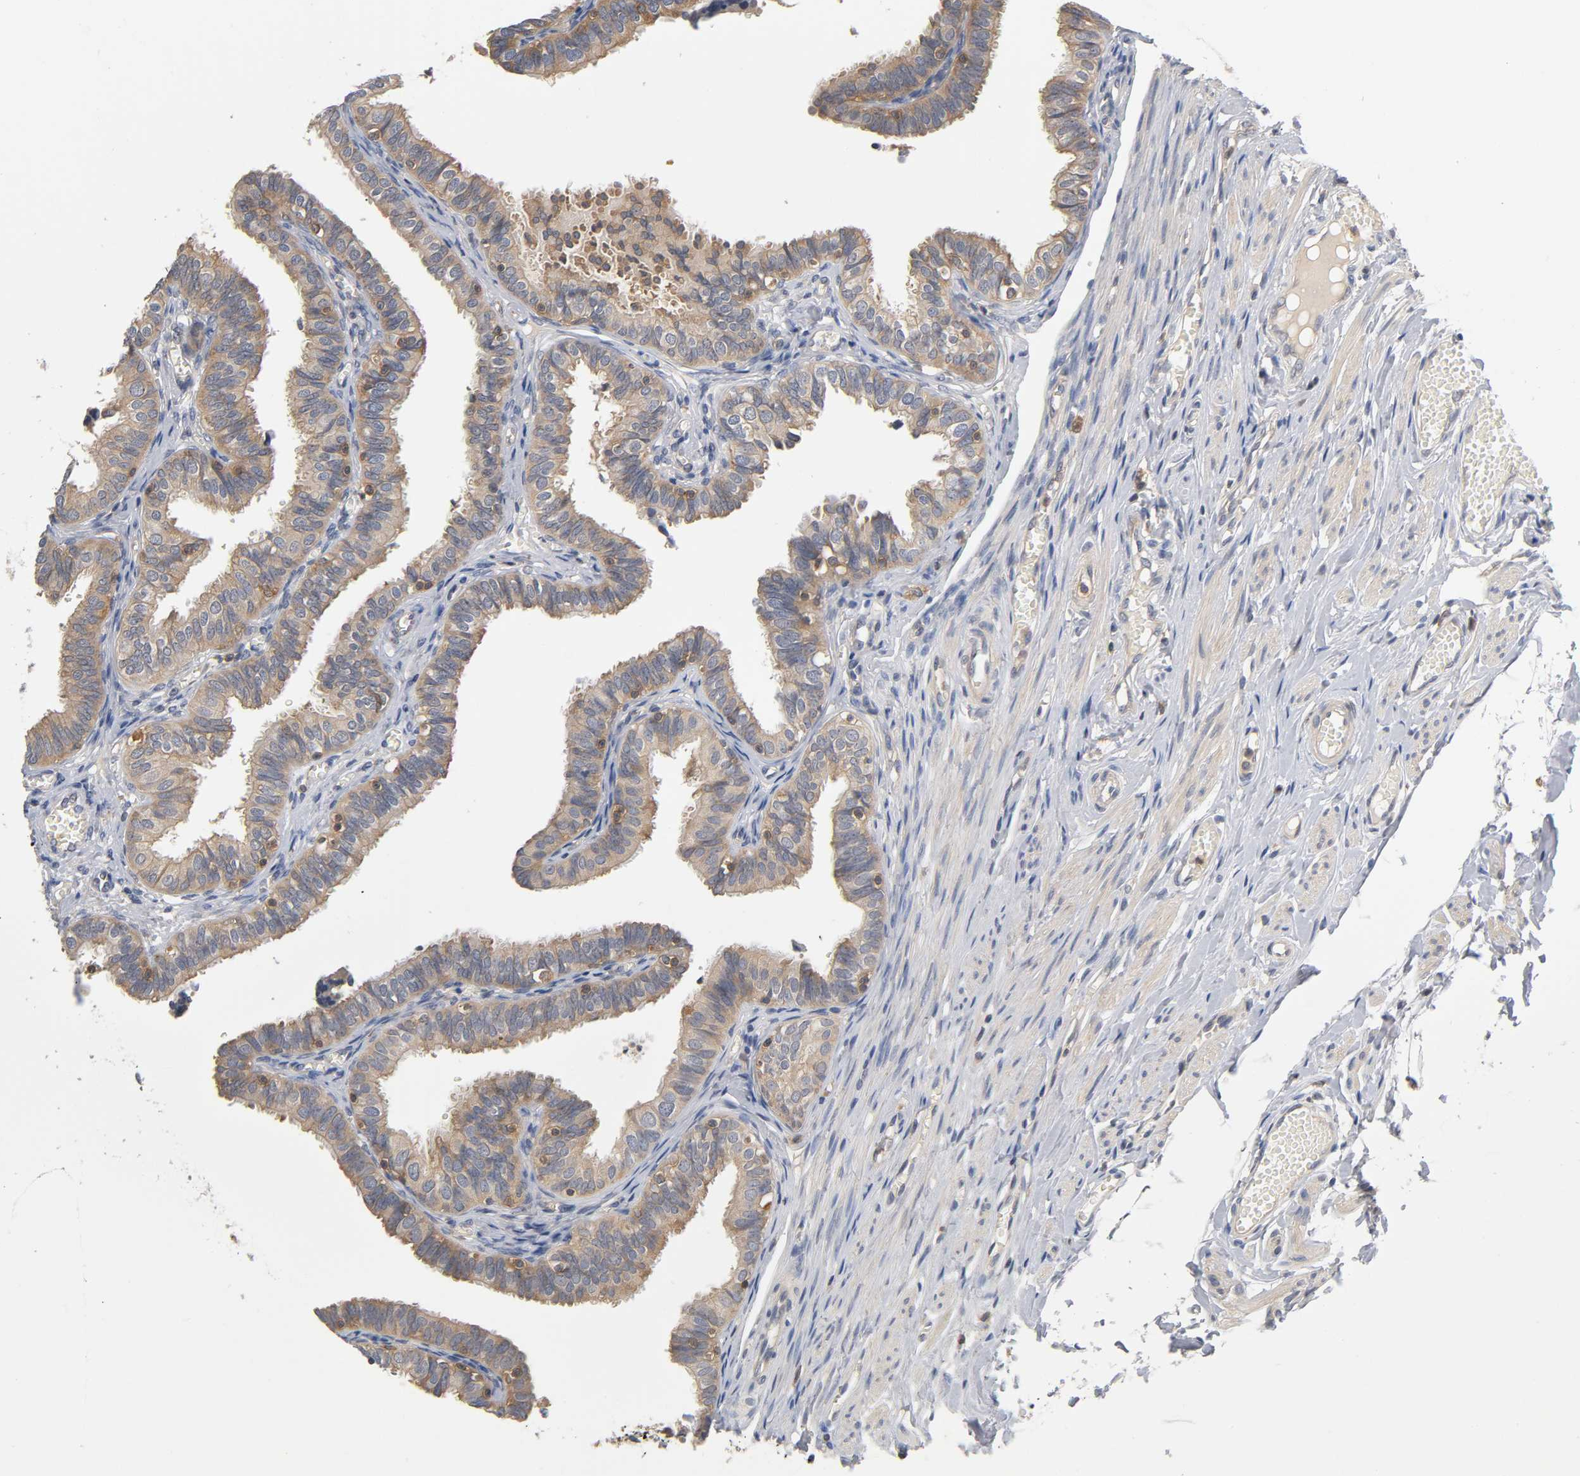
{"staining": {"intensity": "moderate", "quantity": ">75%", "location": "cytoplasmic/membranous"}, "tissue": "fallopian tube", "cell_type": "Glandular cells", "image_type": "normal", "snomed": [{"axis": "morphology", "description": "Normal tissue, NOS"}, {"axis": "topography", "description": "Fallopian tube"}], "caption": "This histopathology image shows IHC staining of normal human fallopian tube, with medium moderate cytoplasmic/membranous staining in approximately >75% of glandular cells.", "gene": "ACTR2", "patient": {"sex": "female", "age": 46}}